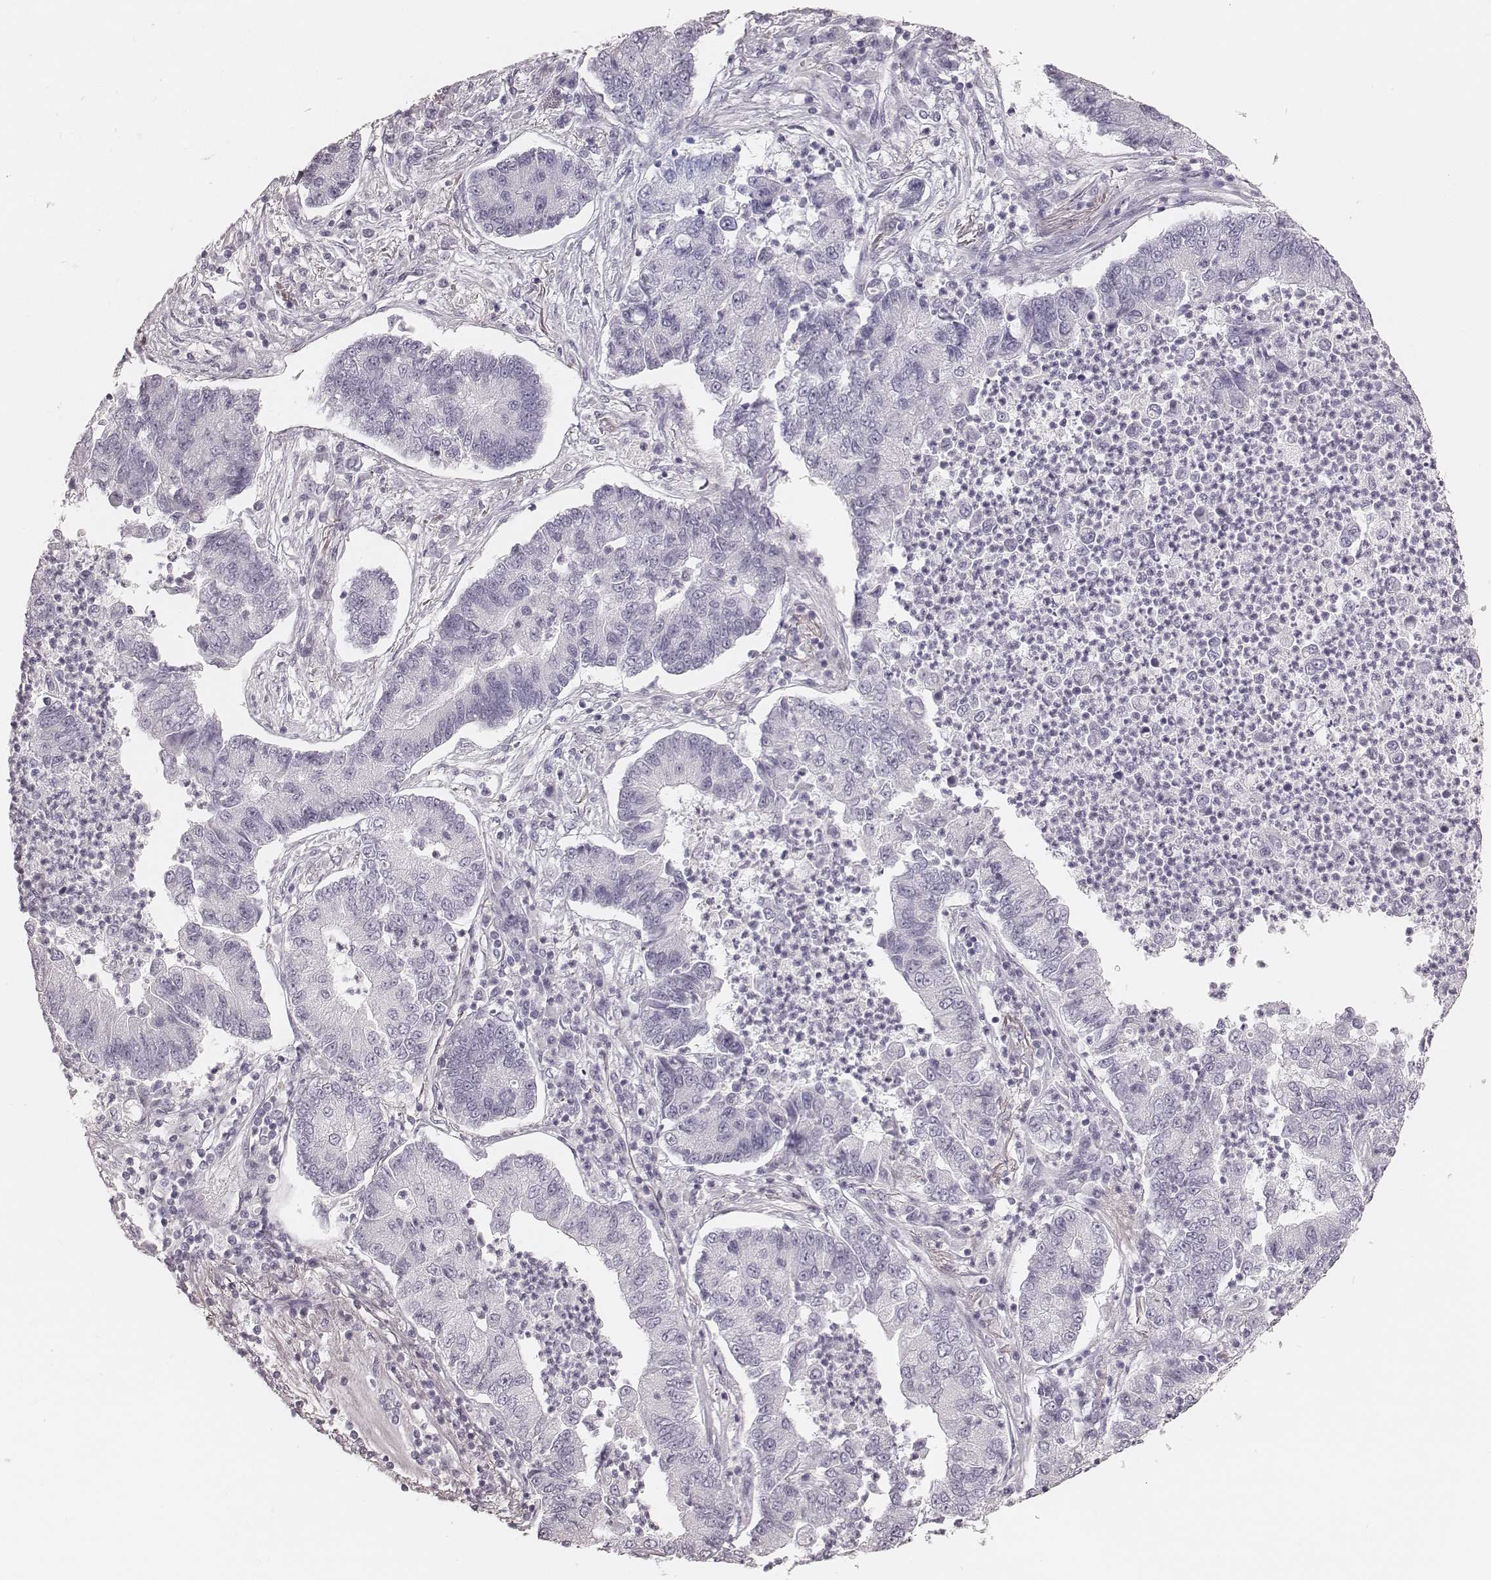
{"staining": {"intensity": "negative", "quantity": "none", "location": "none"}, "tissue": "lung cancer", "cell_type": "Tumor cells", "image_type": "cancer", "snomed": [{"axis": "morphology", "description": "Adenocarcinoma, NOS"}, {"axis": "topography", "description": "Lung"}], "caption": "Immunohistochemistry histopathology image of lung cancer (adenocarcinoma) stained for a protein (brown), which shows no positivity in tumor cells. The staining is performed using DAB (3,3'-diaminobenzidine) brown chromogen with nuclei counter-stained in using hematoxylin.", "gene": "MSX1", "patient": {"sex": "female", "age": 57}}